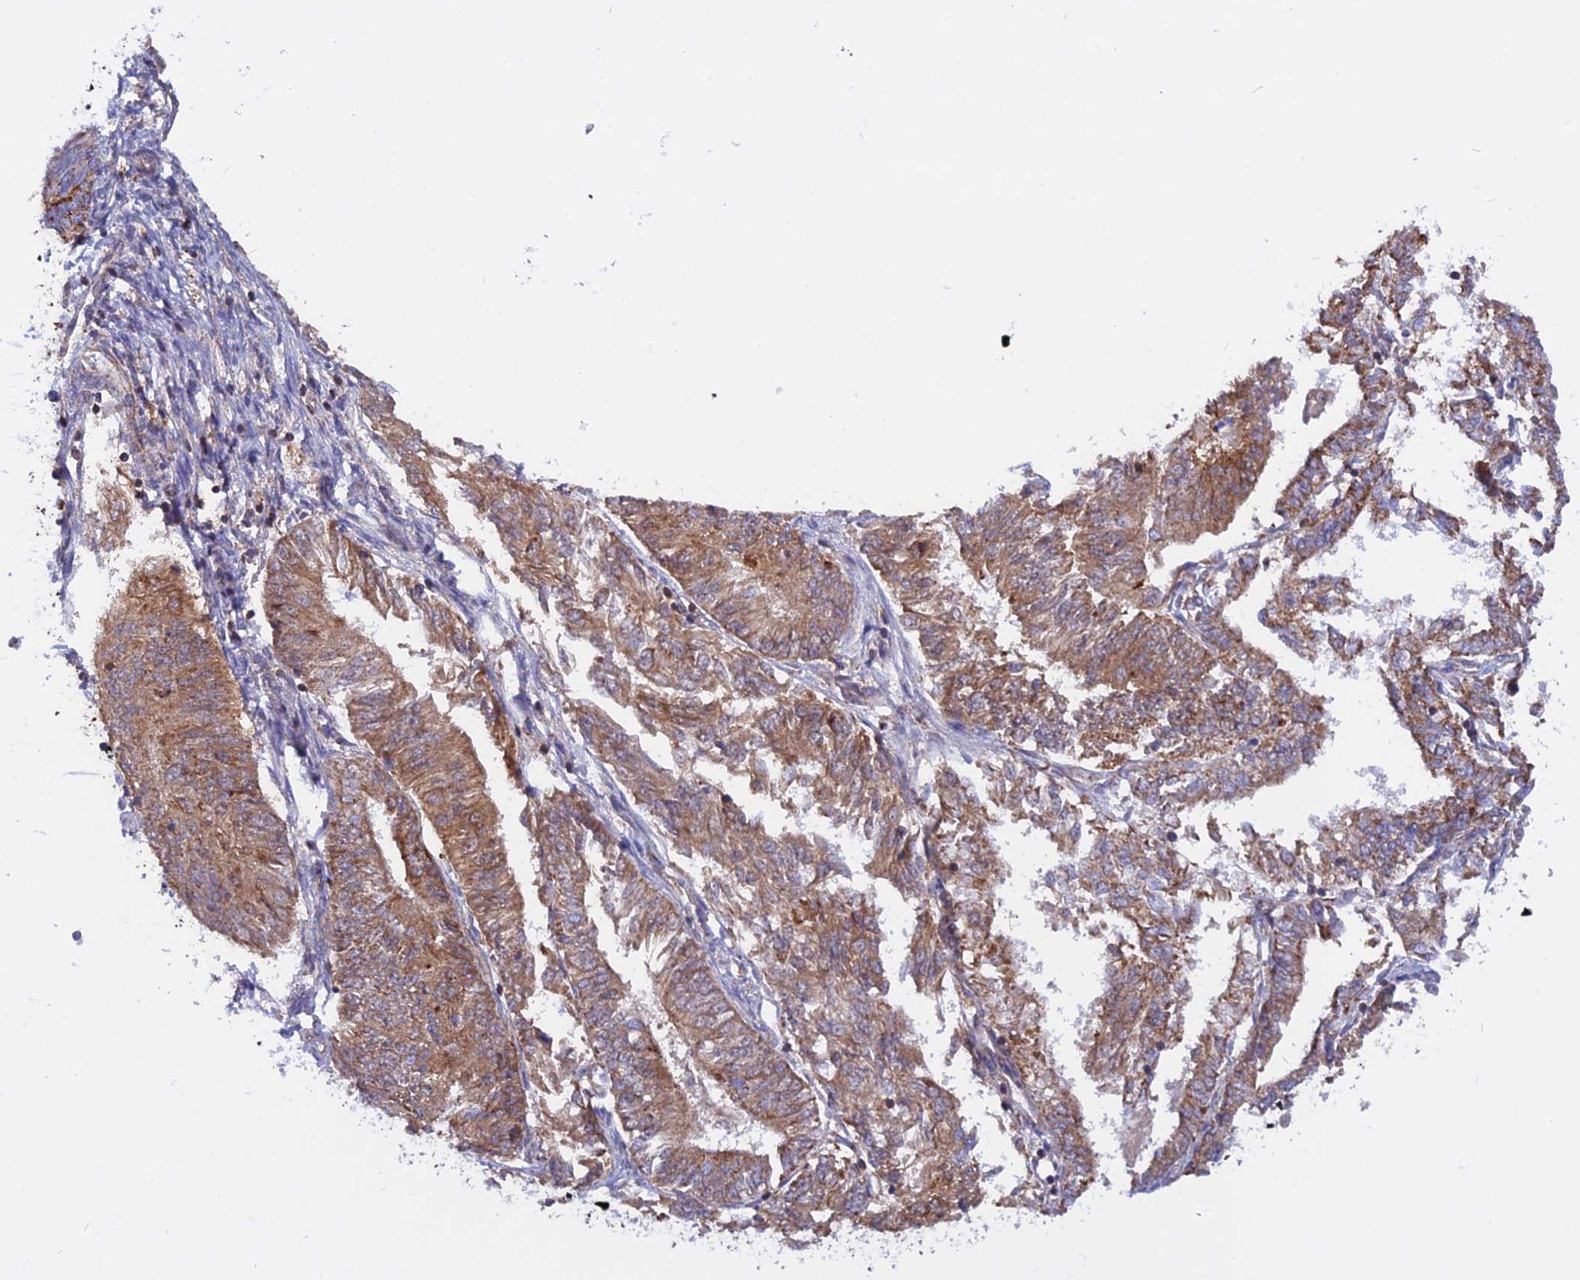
{"staining": {"intensity": "moderate", "quantity": ">75%", "location": "cytoplasmic/membranous"}, "tissue": "endometrial cancer", "cell_type": "Tumor cells", "image_type": "cancer", "snomed": [{"axis": "morphology", "description": "Adenocarcinoma, NOS"}, {"axis": "topography", "description": "Endometrium"}], "caption": "Immunohistochemical staining of adenocarcinoma (endometrial) reveals medium levels of moderate cytoplasmic/membranous protein expression in approximately >75% of tumor cells.", "gene": "GCDH", "patient": {"sex": "female", "age": 58}}